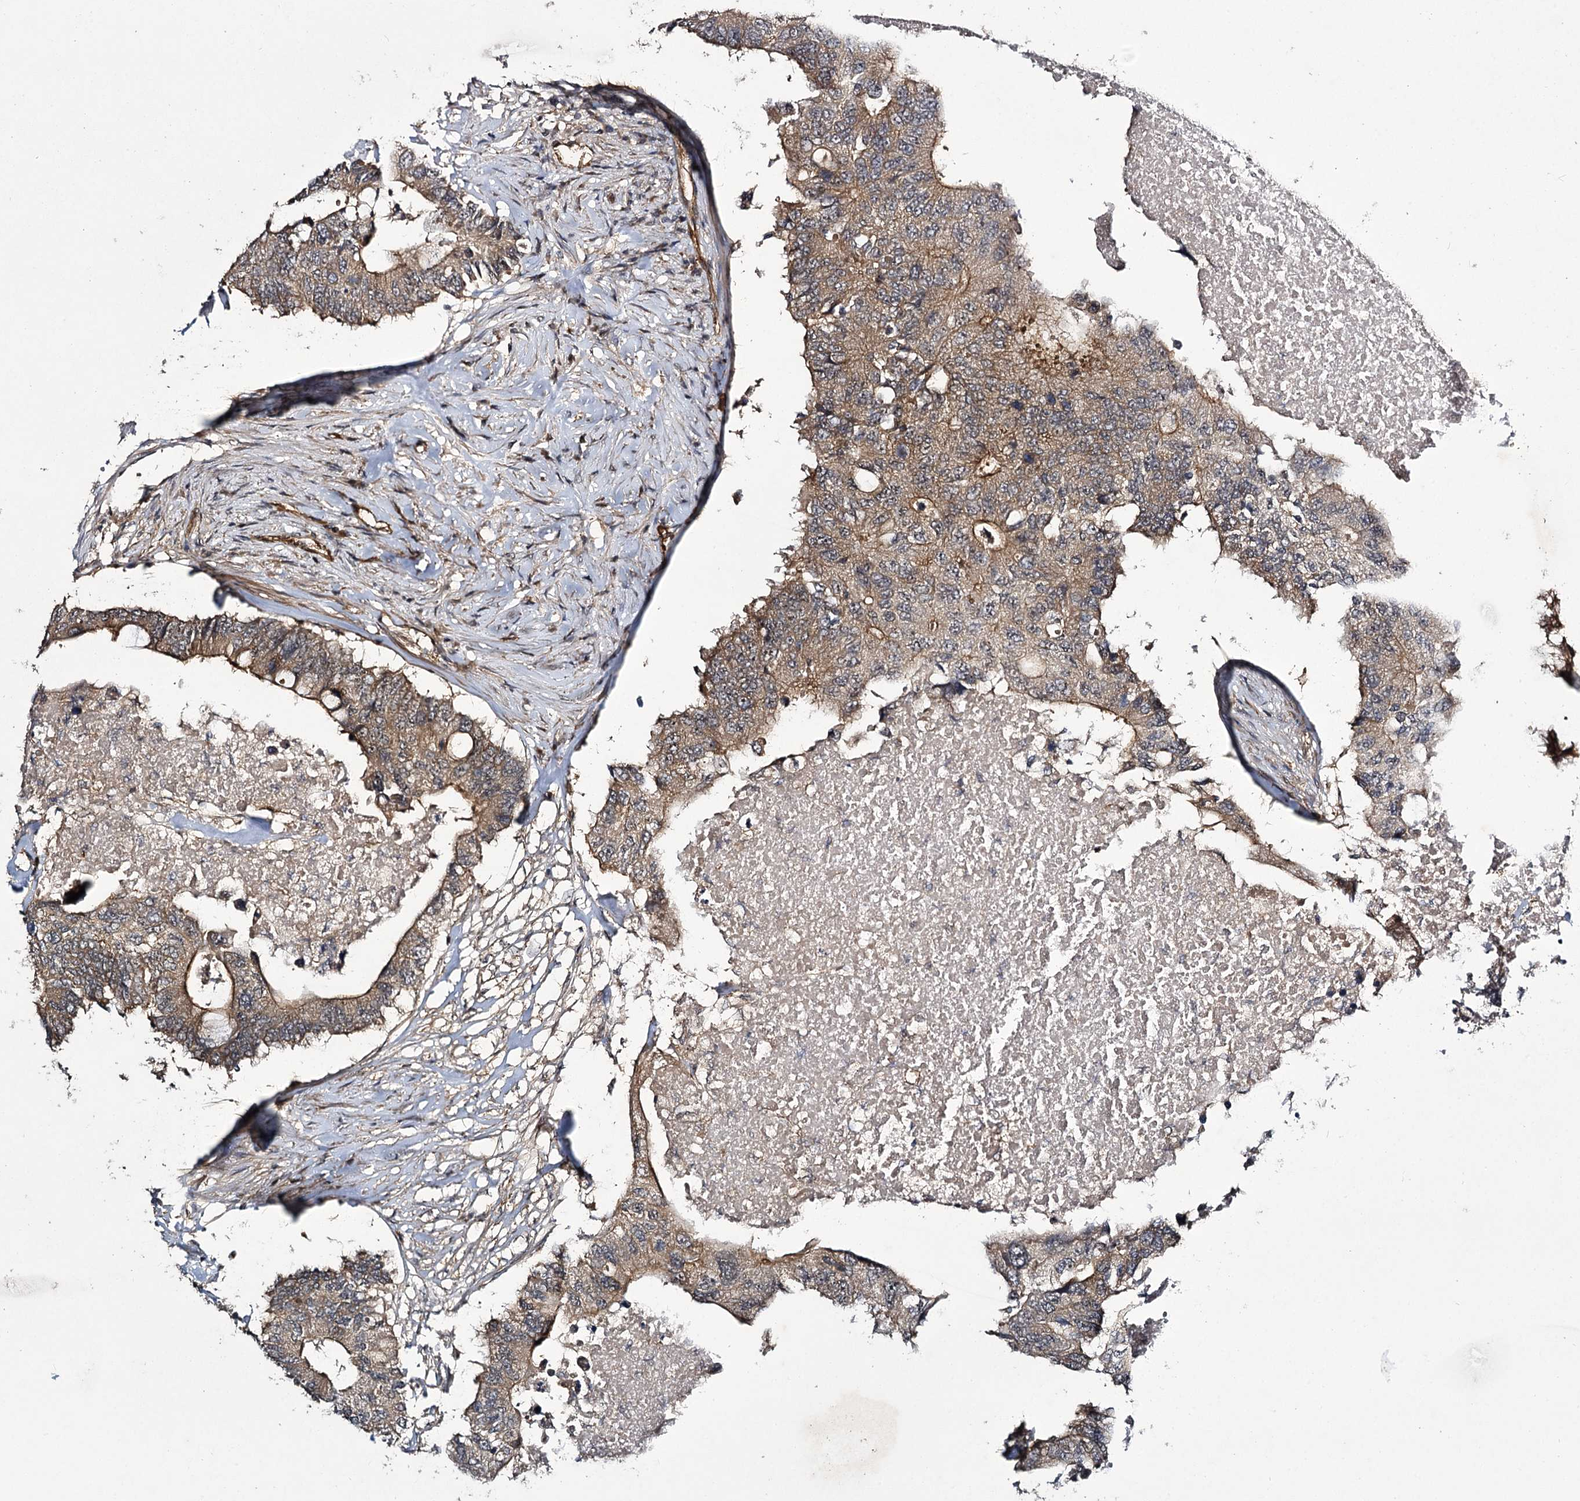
{"staining": {"intensity": "moderate", "quantity": ">75%", "location": "cytoplasmic/membranous"}, "tissue": "colorectal cancer", "cell_type": "Tumor cells", "image_type": "cancer", "snomed": [{"axis": "morphology", "description": "Adenocarcinoma, NOS"}, {"axis": "topography", "description": "Colon"}], "caption": "Moderate cytoplasmic/membranous expression for a protein is present in about >75% of tumor cells of colorectal cancer (adenocarcinoma) using immunohistochemistry.", "gene": "MYO1C", "patient": {"sex": "male", "age": 71}}